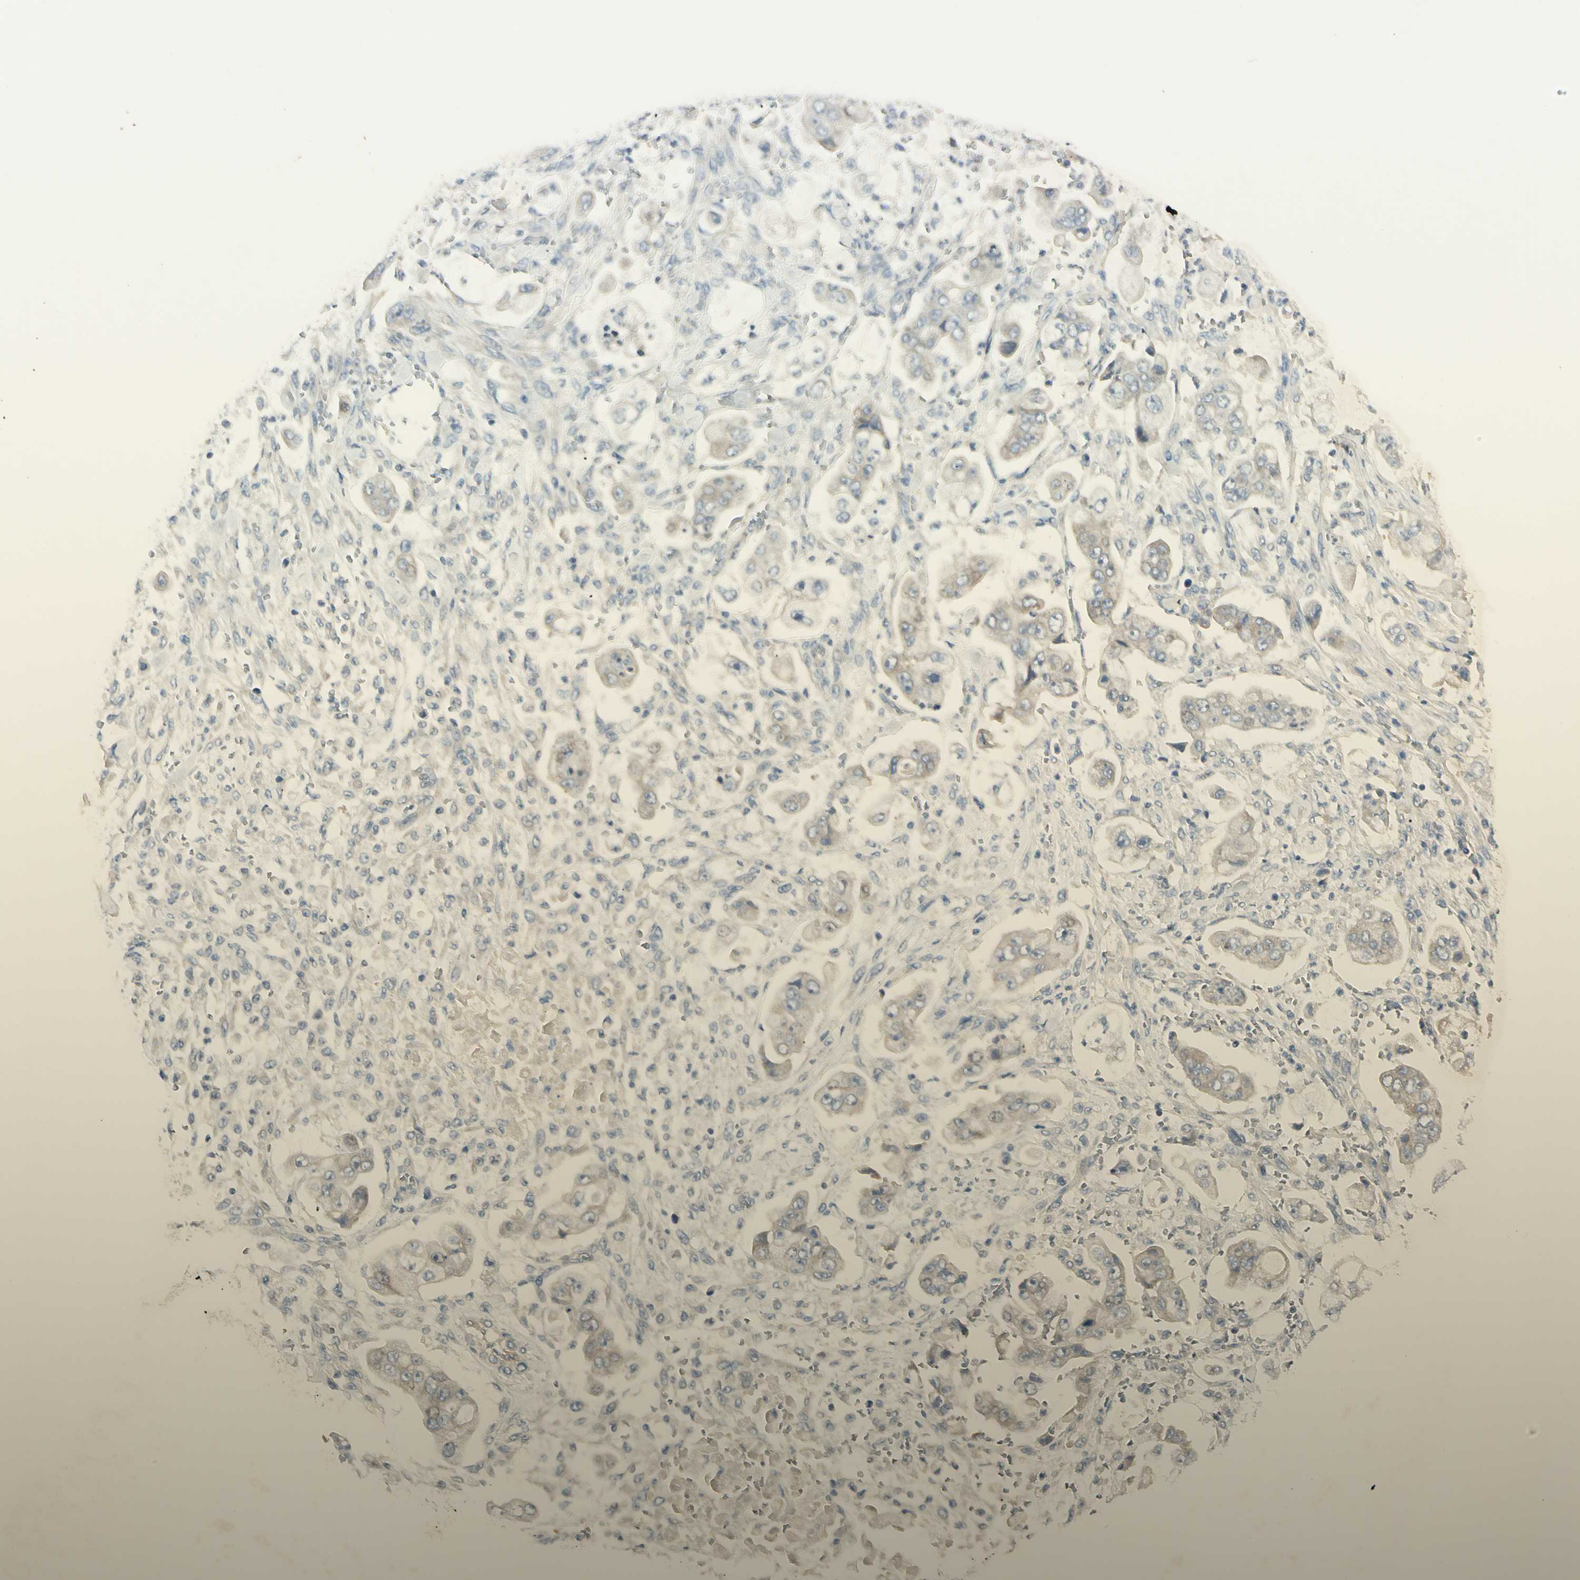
{"staining": {"intensity": "weak", "quantity": "<25%", "location": "cytoplasmic/membranous"}, "tissue": "stomach cancer", "cell_type": "Tumor cells", "image_type": "cancer", "snomed": [{"axis": "morphology", "description": "Adenocarcinoma, NOS"}, {"axis": "topography", "description": "Stomach"}], "caption": "The image reveals no staining of tumor cells in stomach adenocarcinoma.", "gene": "AATK", "patient": {"sex": "male", "age": 62}}